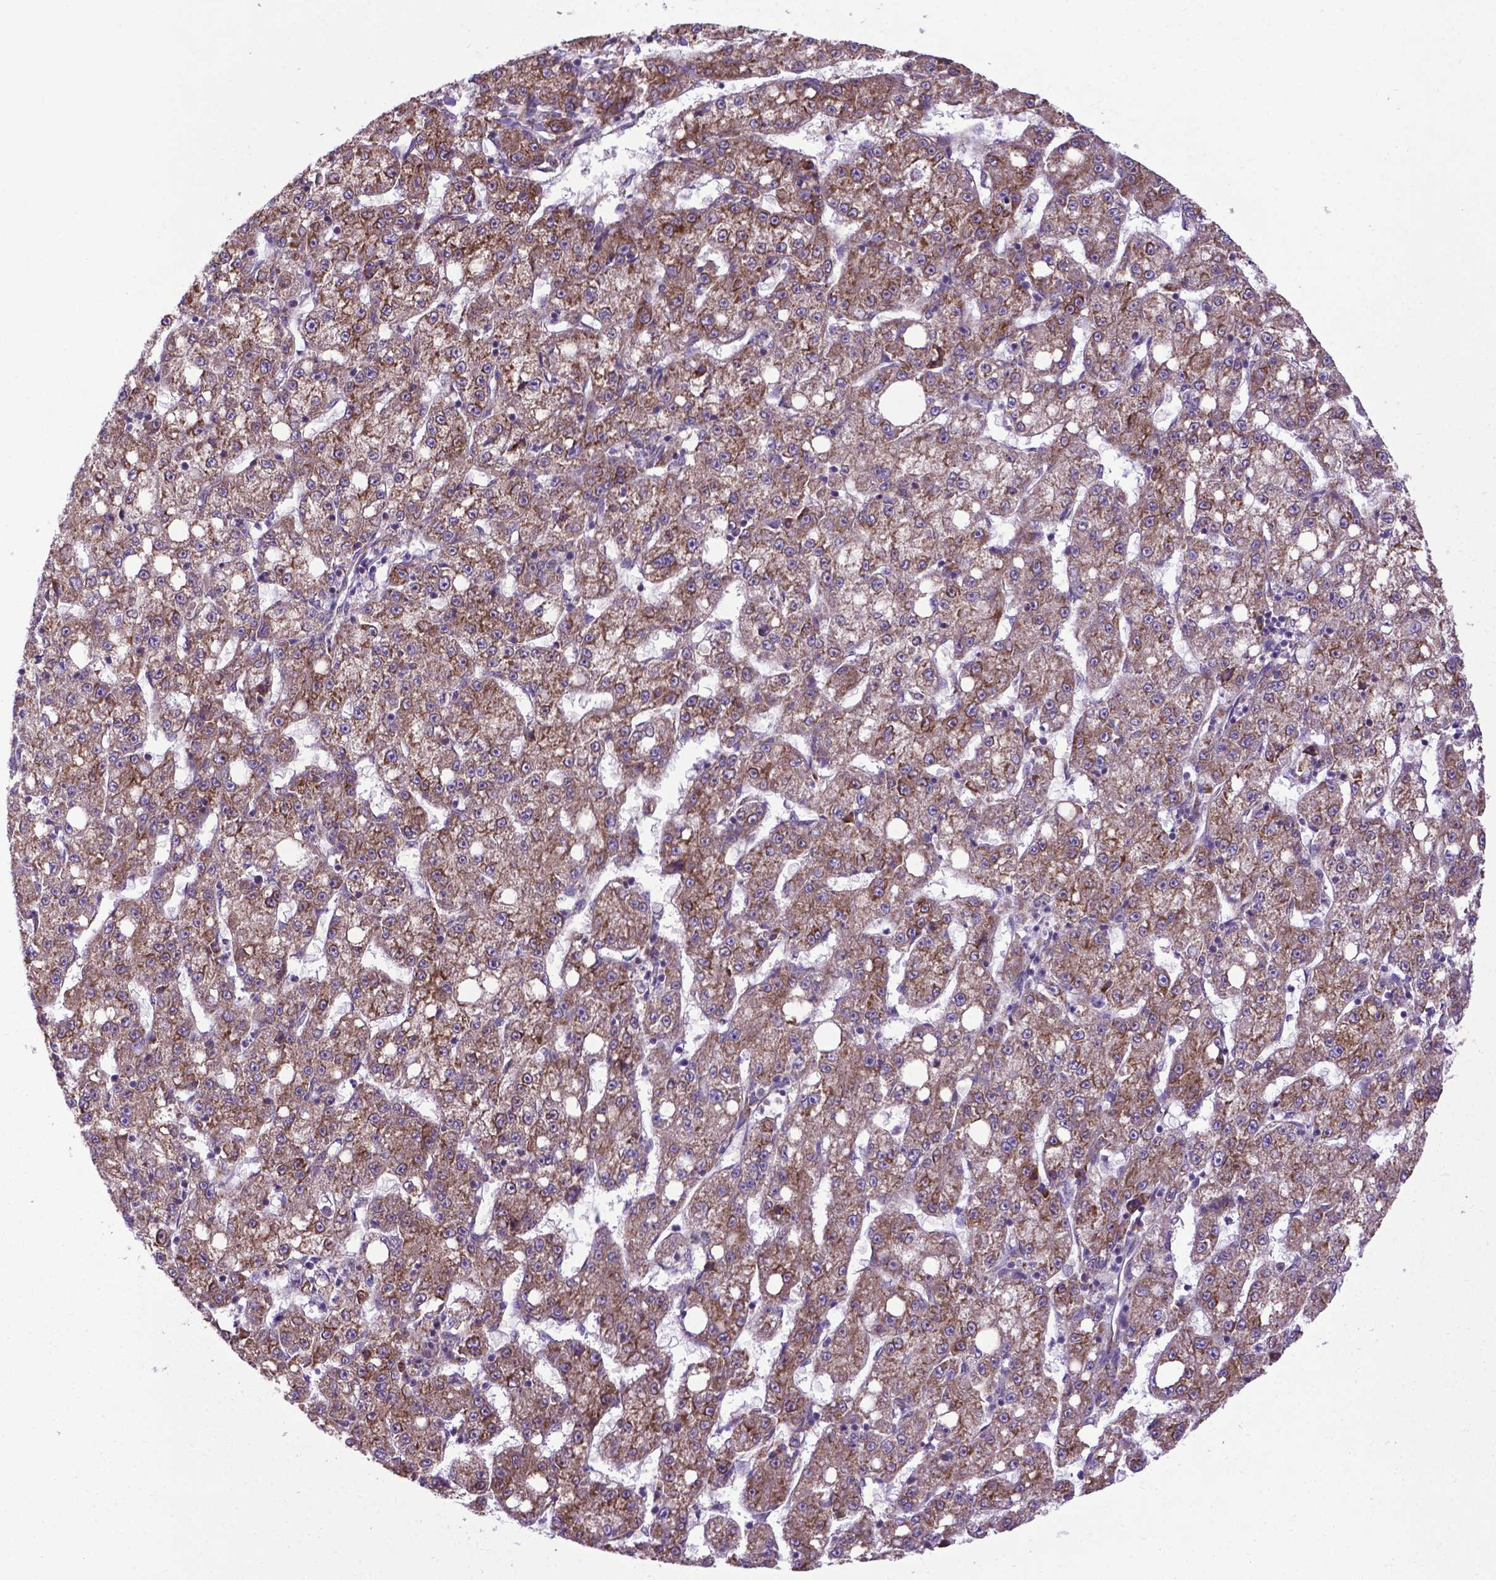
{"staining": {"intensity": "moderate", "quantity": ">75%", "location": "cytoplasmic/membranous"}, "tissue": "liver cancer", "cell_type": "Tumor cells", "image_type": "cancer", "snomed": [{"axis": "morphology", "description": "Carcinoma, Hepatocellular, NOS"}, {"axis": "topography", "description": "Liver"}], "caption": "Immunohistochemistry staining of liver cancer (hepatocellular carcinoma), which shows medium levels of moderate cytoplasmic/membranous expression in approximately >75% of tumor cells indicating moderate cytoplasmic/membranous protein expression. The staining was performed using DAB (3,3'-diaminobenzidine) (brown) for protein detection and nuclei were counterstained in hematoxylin (blue).", "gene": "WDR83OS", "patient": {"sex": "female", "age": 65}}